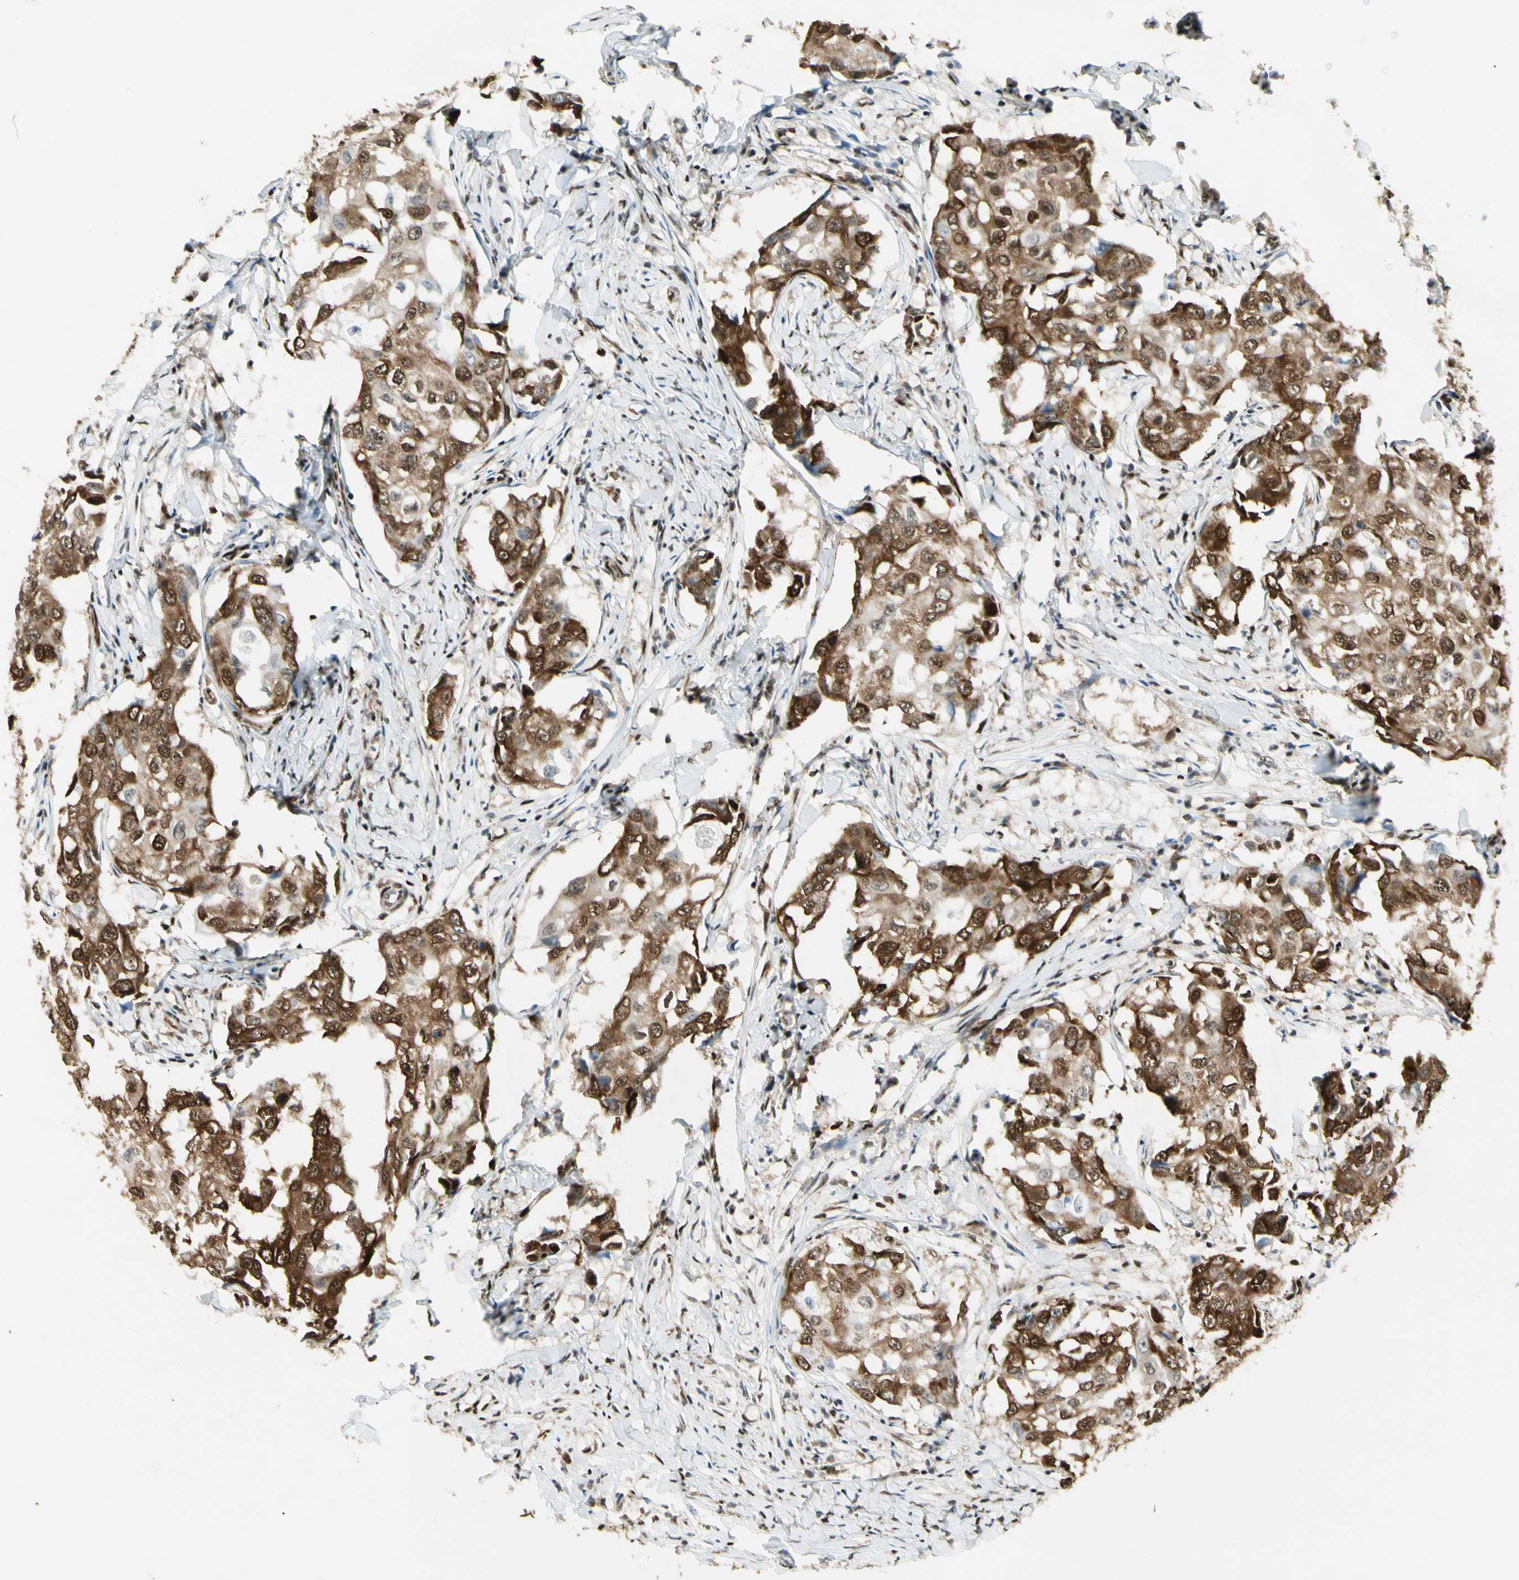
{"staining": {"intensity": "strong", "quantity": ">75%", "location": "cytoplasmic/membranous,nuclear"}, "tissue": "breast cancer", "cell_type": "Tumor cells", "image_type": "cancer", "snomed": [{"axis": "morphology", "description": "Duct carcinoma"}, {"axis": "topography", "description": "Breast"}], "caption": "Strong cytoplasmic/membranous and nuclear positivity for a protein is appreciated in approximately >75% of tumor cells of breast cancer using immunohistochemistry.", "gene": "FUS", "patient": {"sex": "female", "age": 27}}